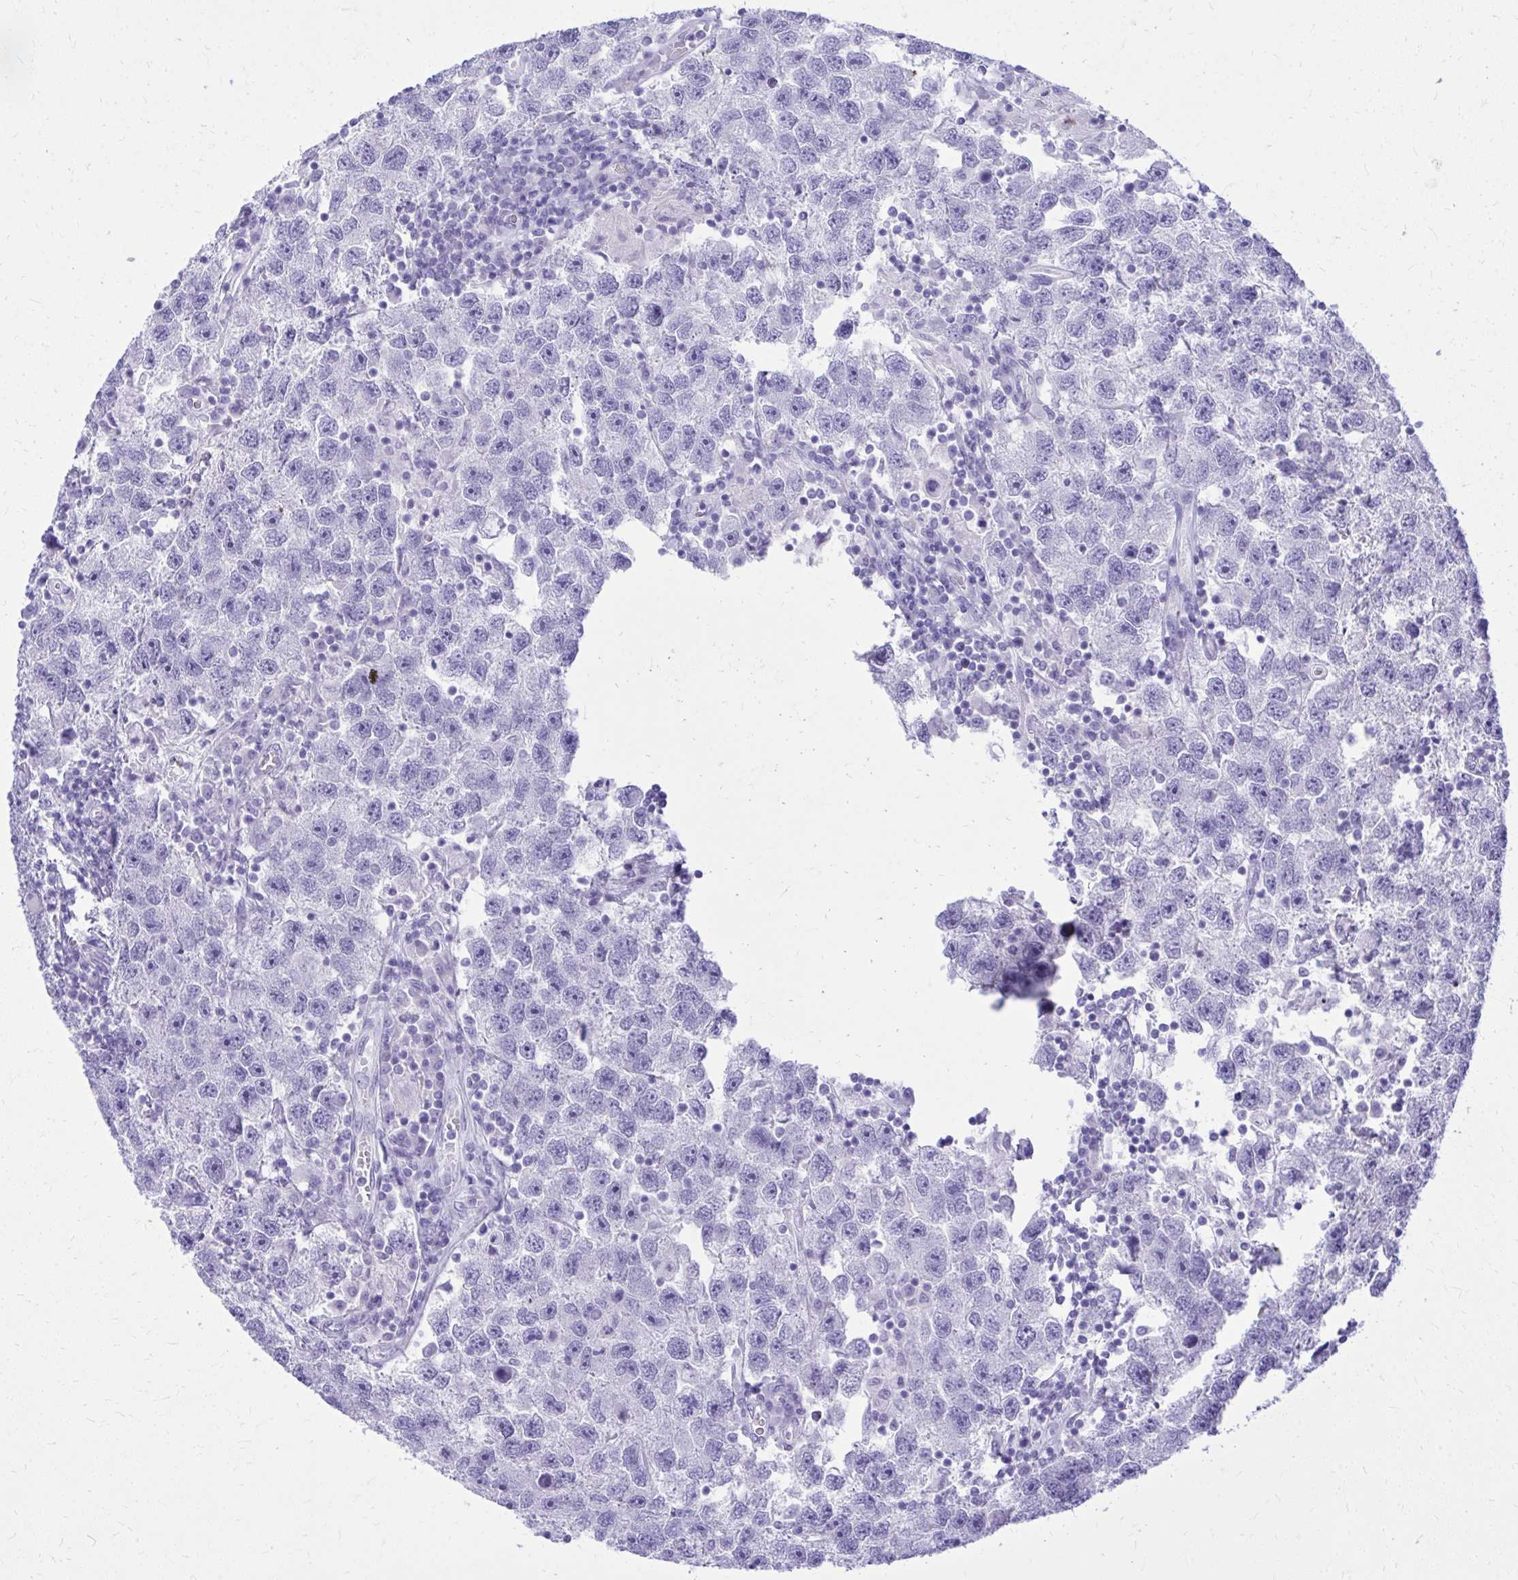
{"staining": {"intensity": "negative", "quantity": "none", "location": "none"}, "tissue": "testis cancer", "cell_type": "Tumor cells", "image_type": "cancer", "snomed": [{"axis": "morphology", "description": "Seminoma, NOS"}, {"axis": "topography", "description": "Testis"}], "caption": "This is an immunohistochemistry histopathology image of testis seminoma. There is no positivity in tumor cells.", "gene": "BCL6B", "patient": {"sex": "male", "age": 26}}